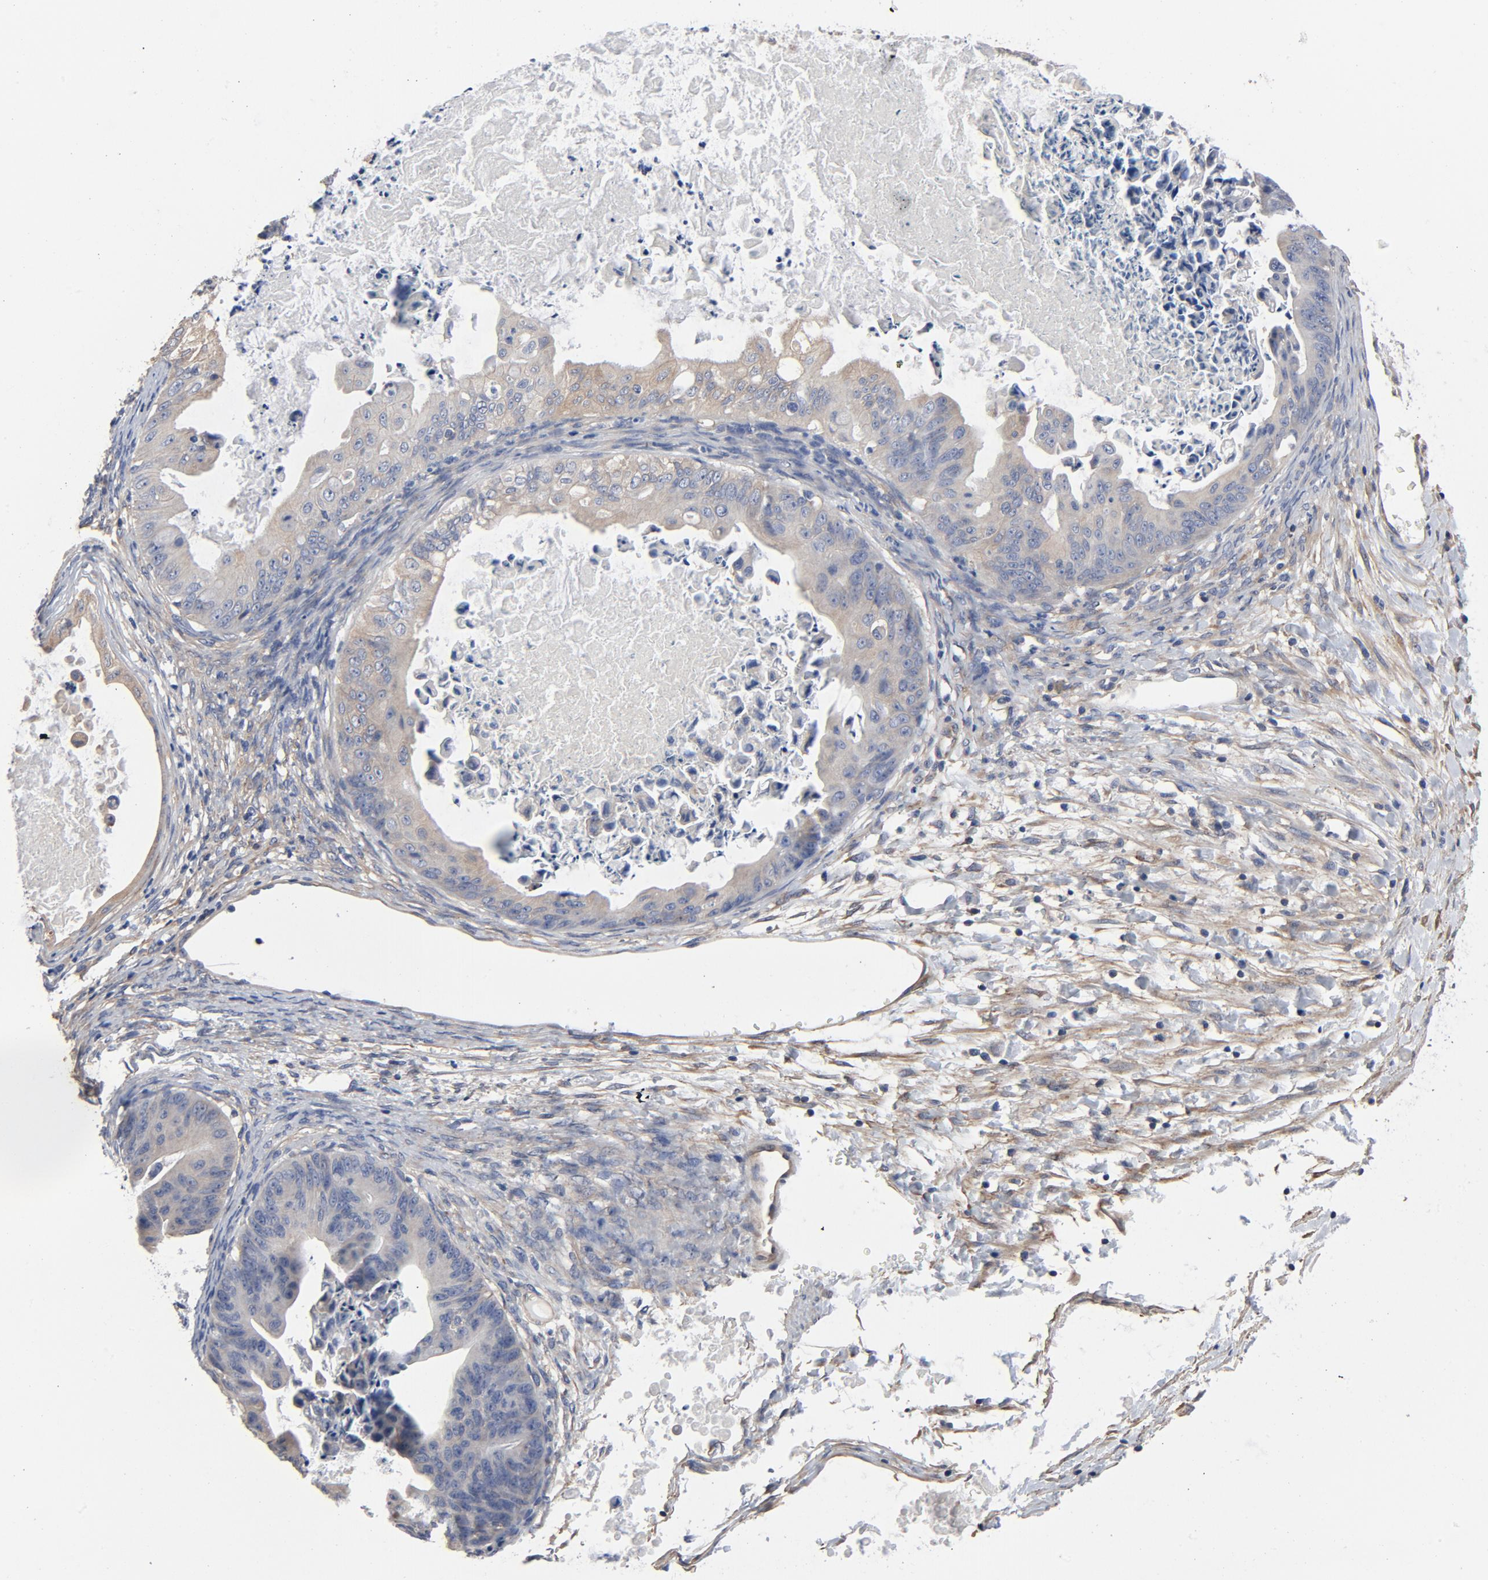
{"staining": {"intensity": "moderate", "quantity": ">75%", "location": "cytoplasmic/membranous"}, "tissue": "ovarian cancer", "cell_type": "Tumor cells", "image_type": "cancer", "snomed": [{"axis": "morphology", "description": "Cystadenocarcinoma, mucinous, NOS"}, {"axis": "topography", "description": "Ovary"}], "caption": "Immunohistochemistry photomicrograph of ovarian cancer stained for a protein (brown), which reveals medium levels of moderate cytoplasmic/membranous expression in approximately >75% of tumor cells.", "gene": "DYNLT3", "patient": {"sex": "female", "age": 37}}